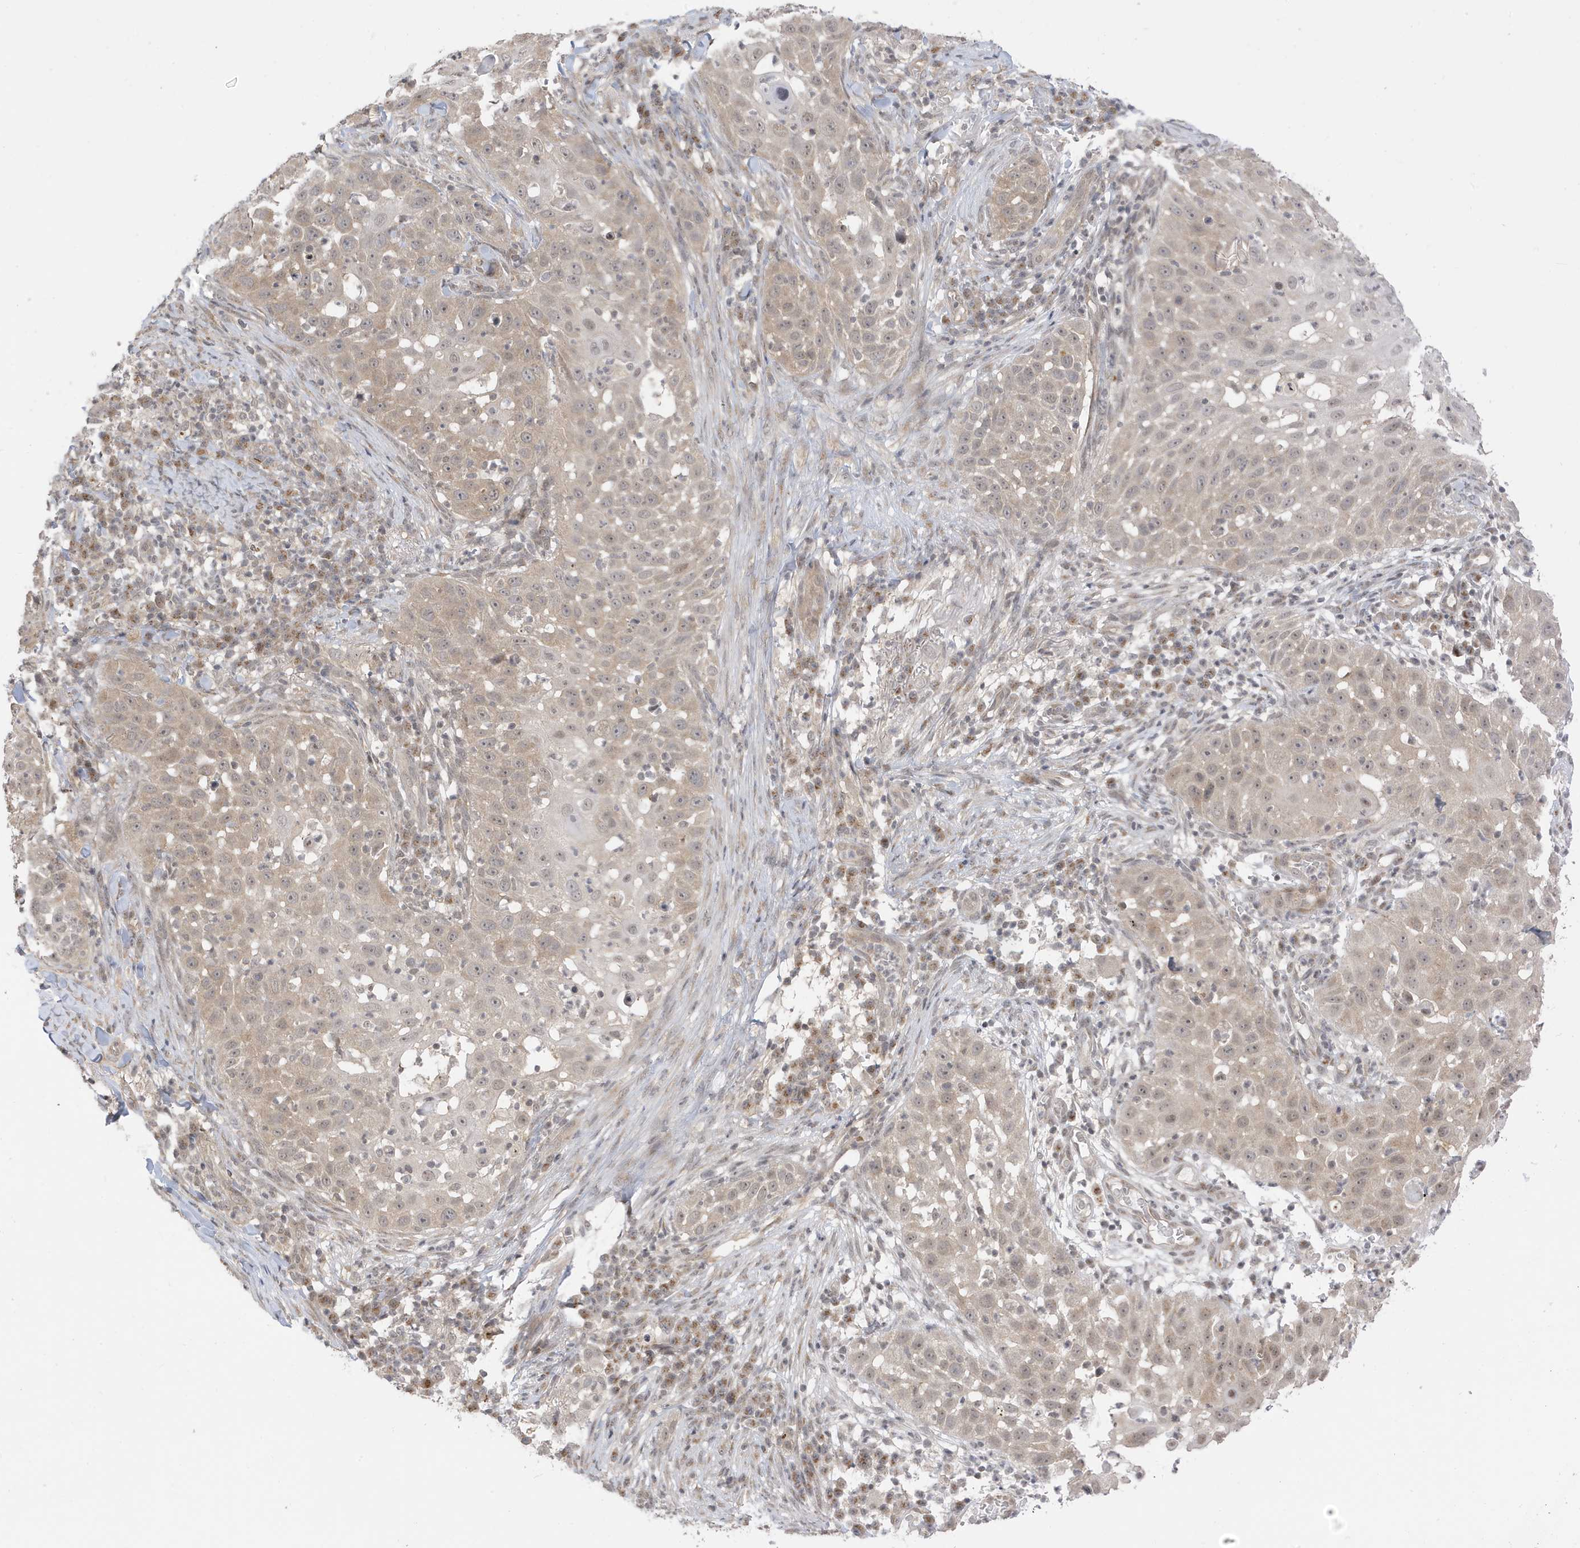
{"staining": {"intensity": "weak", "quantity": ">75%", "location": "cytoplasmic/membranous,nuclear"}, "tissue": "skin cancer", "cell_type": "Tumor cells", "image_type": "cancer", "snomed": [{"axis": "morphology", "description": "Squamous cell carcinoma, NOS"}, {"axis": "topography", "description": "Skin"}], "caption": "This is a photomicrograph of immunohistochemistry staining of skin cancer, which shows weak staining in the cytoplasmic/membranous and nuclear of tumor cells.", "gene": "TAB3", "patient": {"sex": "female", "age": 44}}